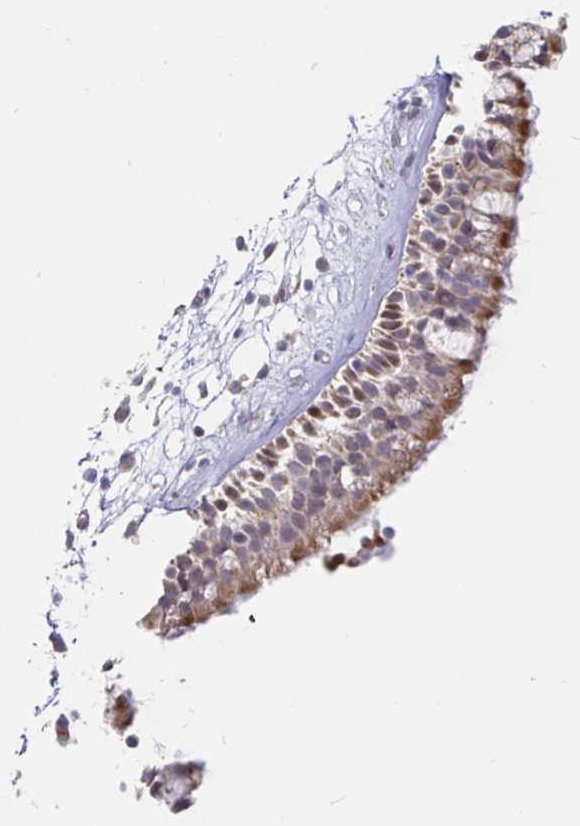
{"staining": {"intensity": "moderate", "quantity": ">75%", "location": "cytoplasmic/membranous"}, "tissue": "nasopharynx", "cell_type": "Respiratory epithelial cells", "image_type": "normal", "snomed": [{"axis": "morphology", "description": "Normal tissue, NOS"}, {"axis": "topography", "description": "Nasopharynx"}], "caption": "Protein expression analysis of normal human nasopharynx reveals moderate cytoplasmic/membranous expression in about >75% of respiratory epithelial cells.", "gene": "CIT", "patient": {"sex": "female", "age": 70}}